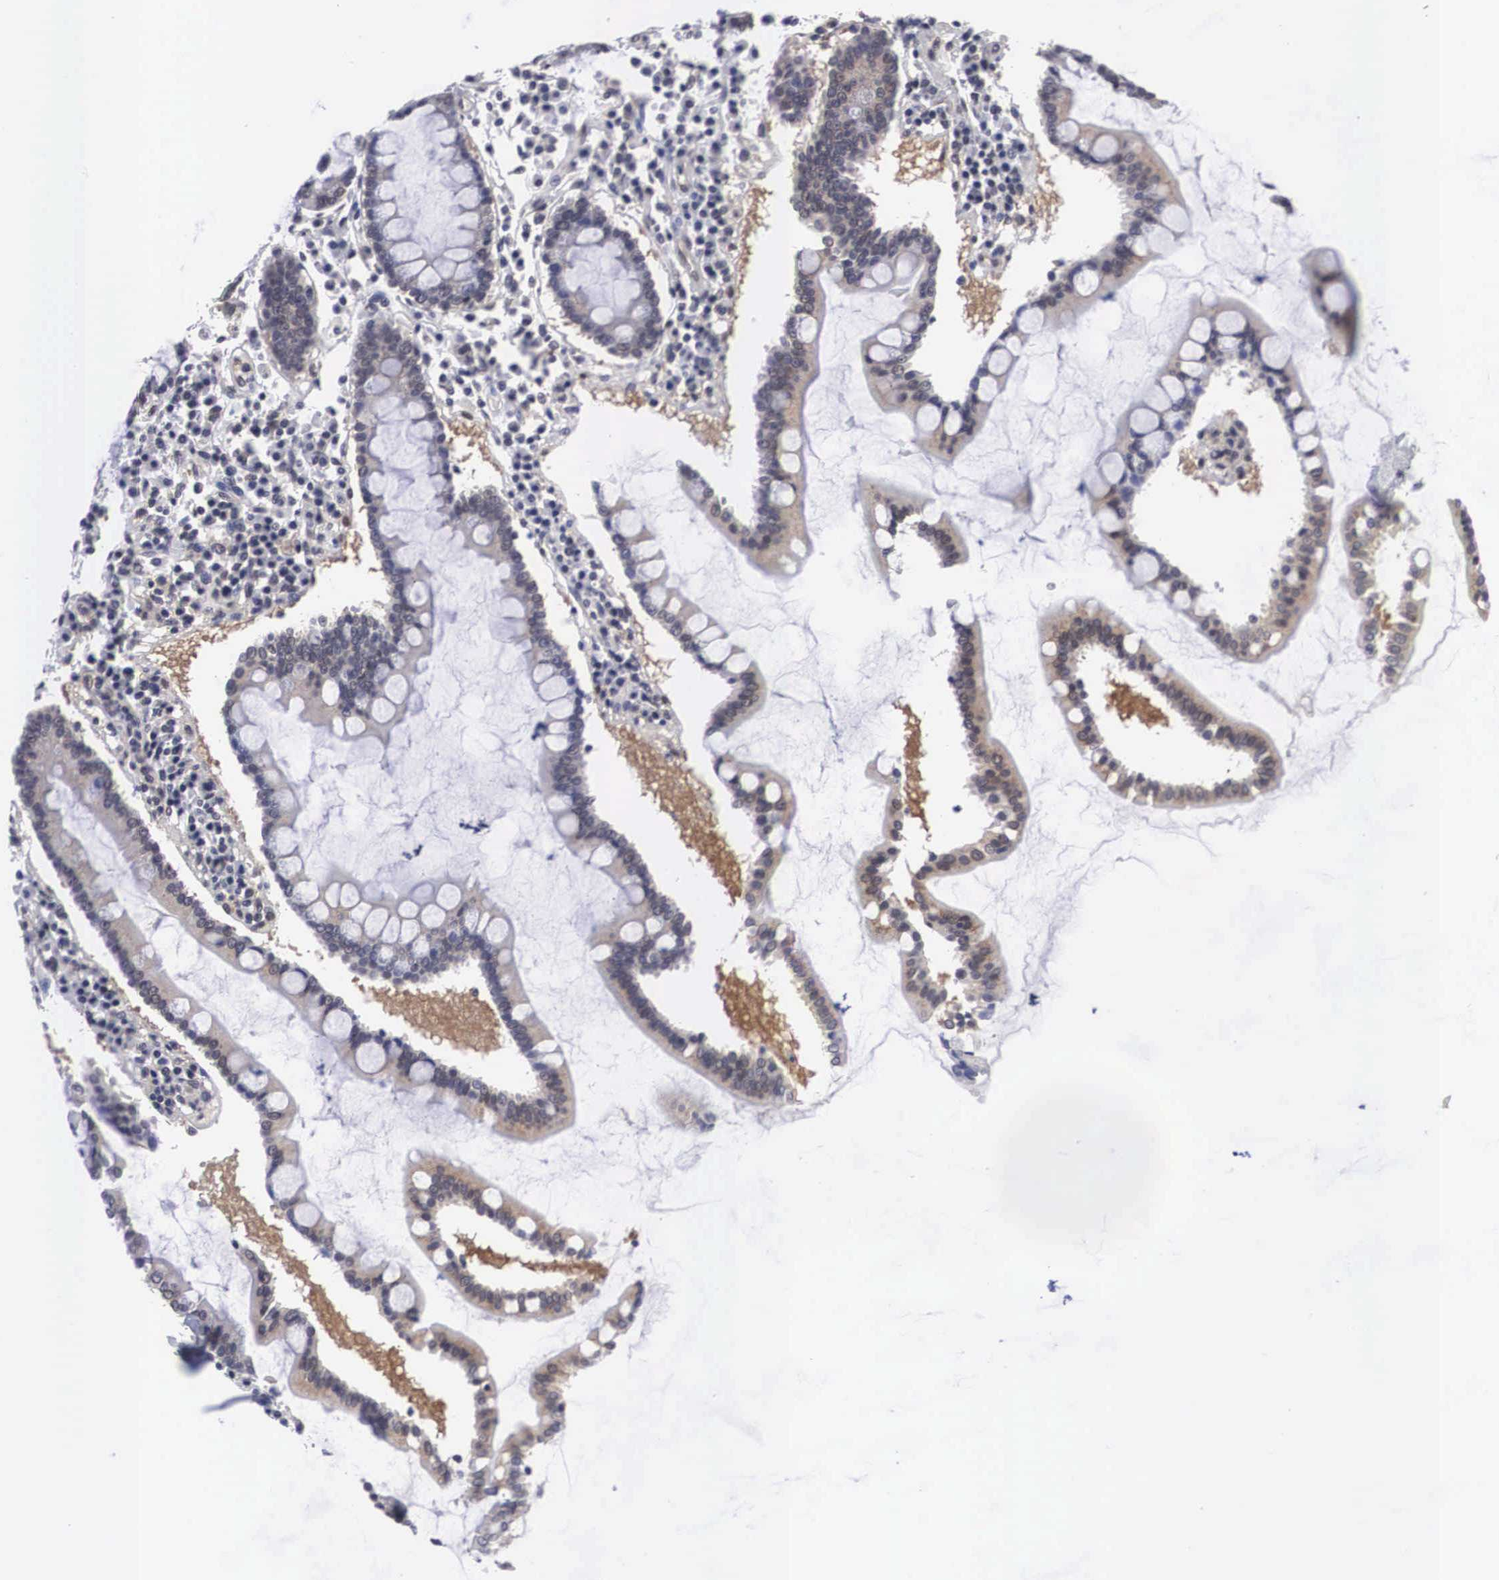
{"staining": {"intensity": "moderate", "quantity": "25%-75%", "location": "cytoplasmic/membranous"}, "tissue": "duodenum", "cell_type": "Glandular cells", "image_type": "normal", "snomed": [{"axis": "morphology", "description": "Normal tissue, NOS"}, {"axis": "topography", "description": "Duodenum"}], "caption": "Unremarkable duodenum demonstrates moderate cytoplasmic/membranous positivity in approximately 25%-75% of glandular cells Ihc stains the protein in brown and the nuclei are stained blue..", "gene": "OTX2", "patient": {"sex": "male", "age": 73}}